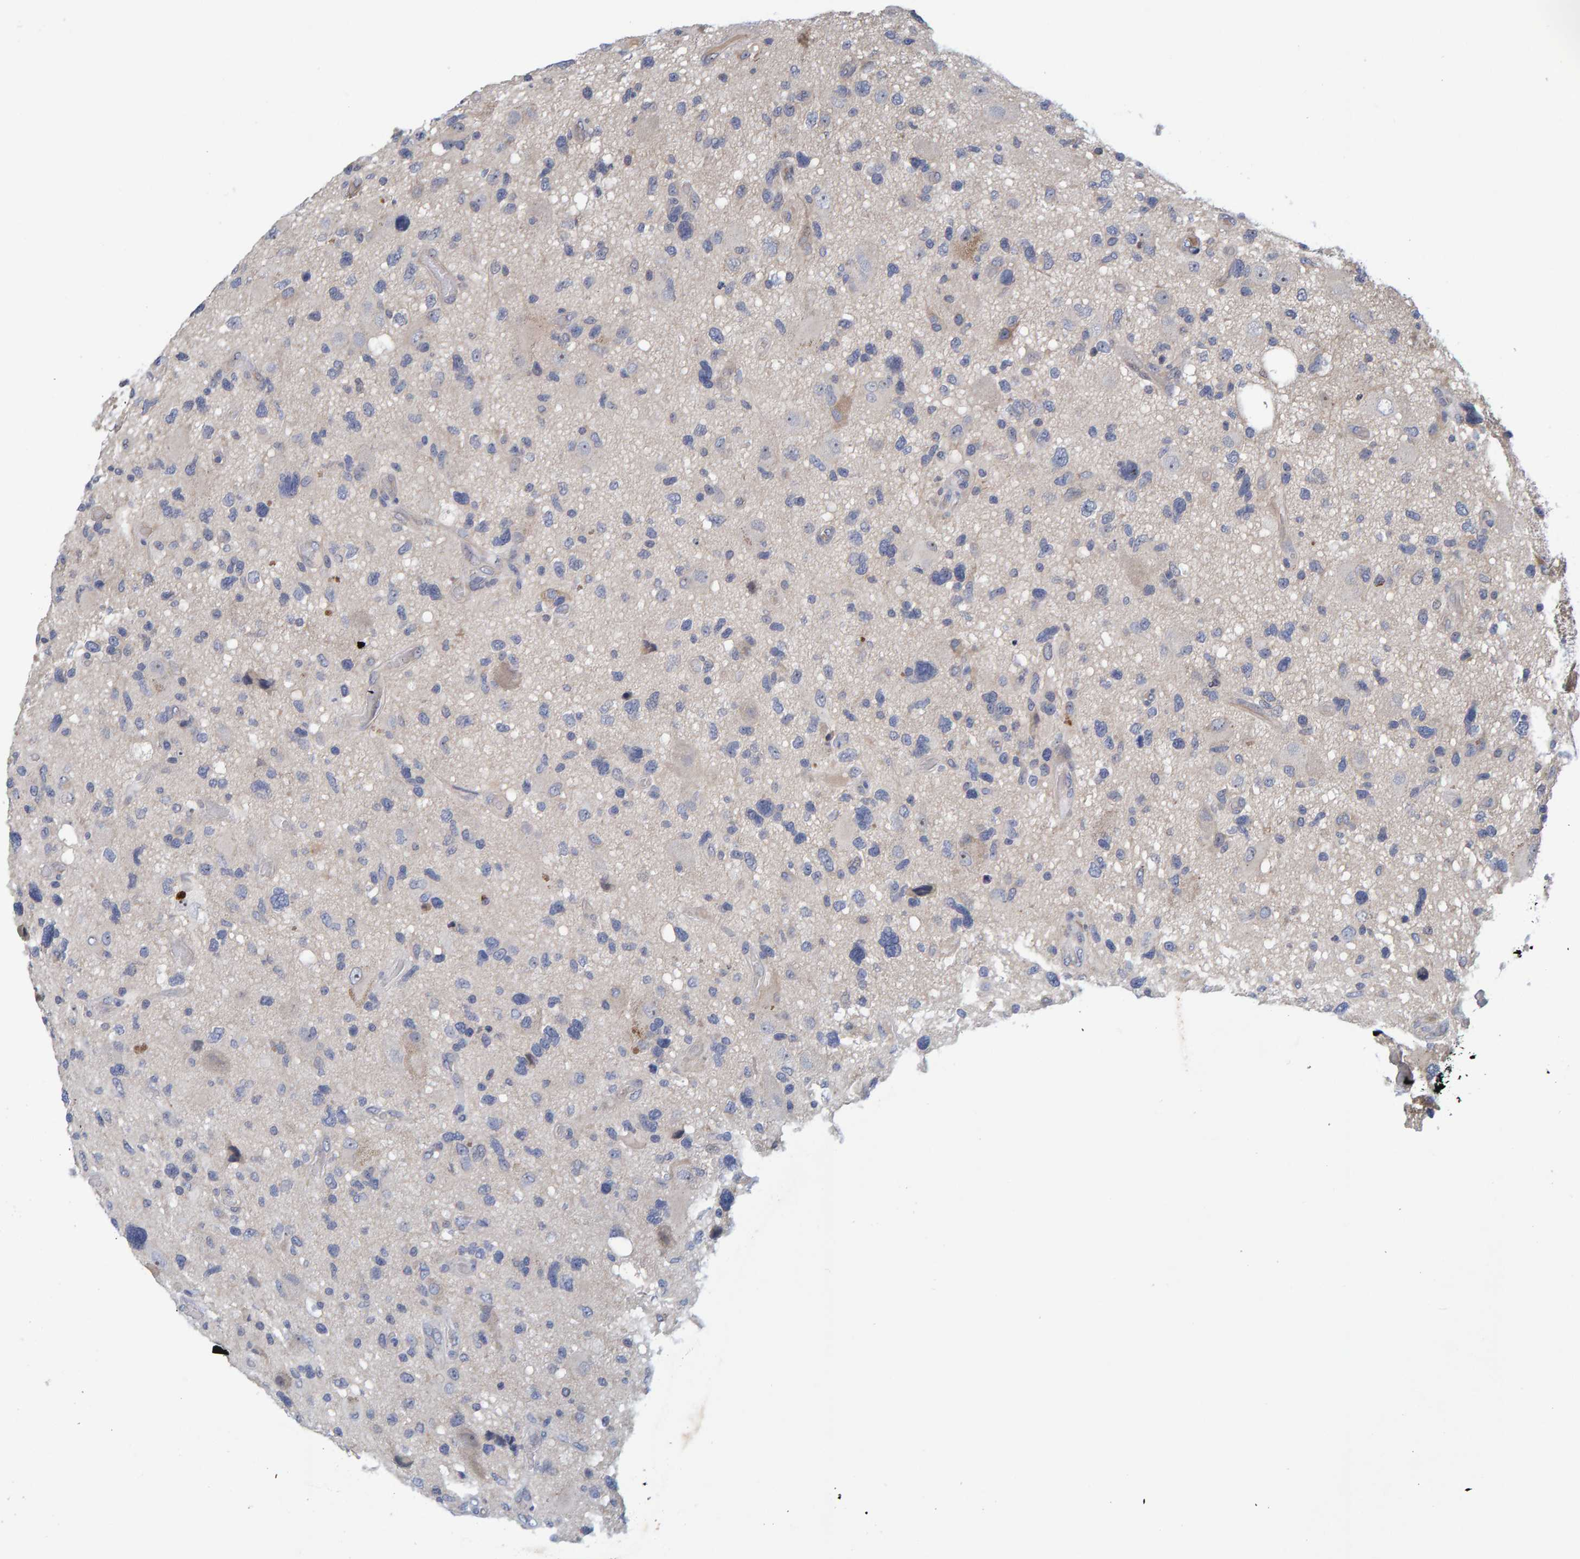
{"staining": {"intensity": "negative", "quantity": "none", "location": "none"}, "tissue": "glioma", "cell_type": "Tumor cells", "image_type": "cancer", "snomed": [{"axis": "morphology", "description": "Glioma, malignant, High grade"}, {"axis": "topography", "description": "Brain"}], "caption": "The histopathology image demonstrates no staining of tumor cells in glioma.", "gene": "ZNF77", "patient": {"sex": "male", "age": 33}}